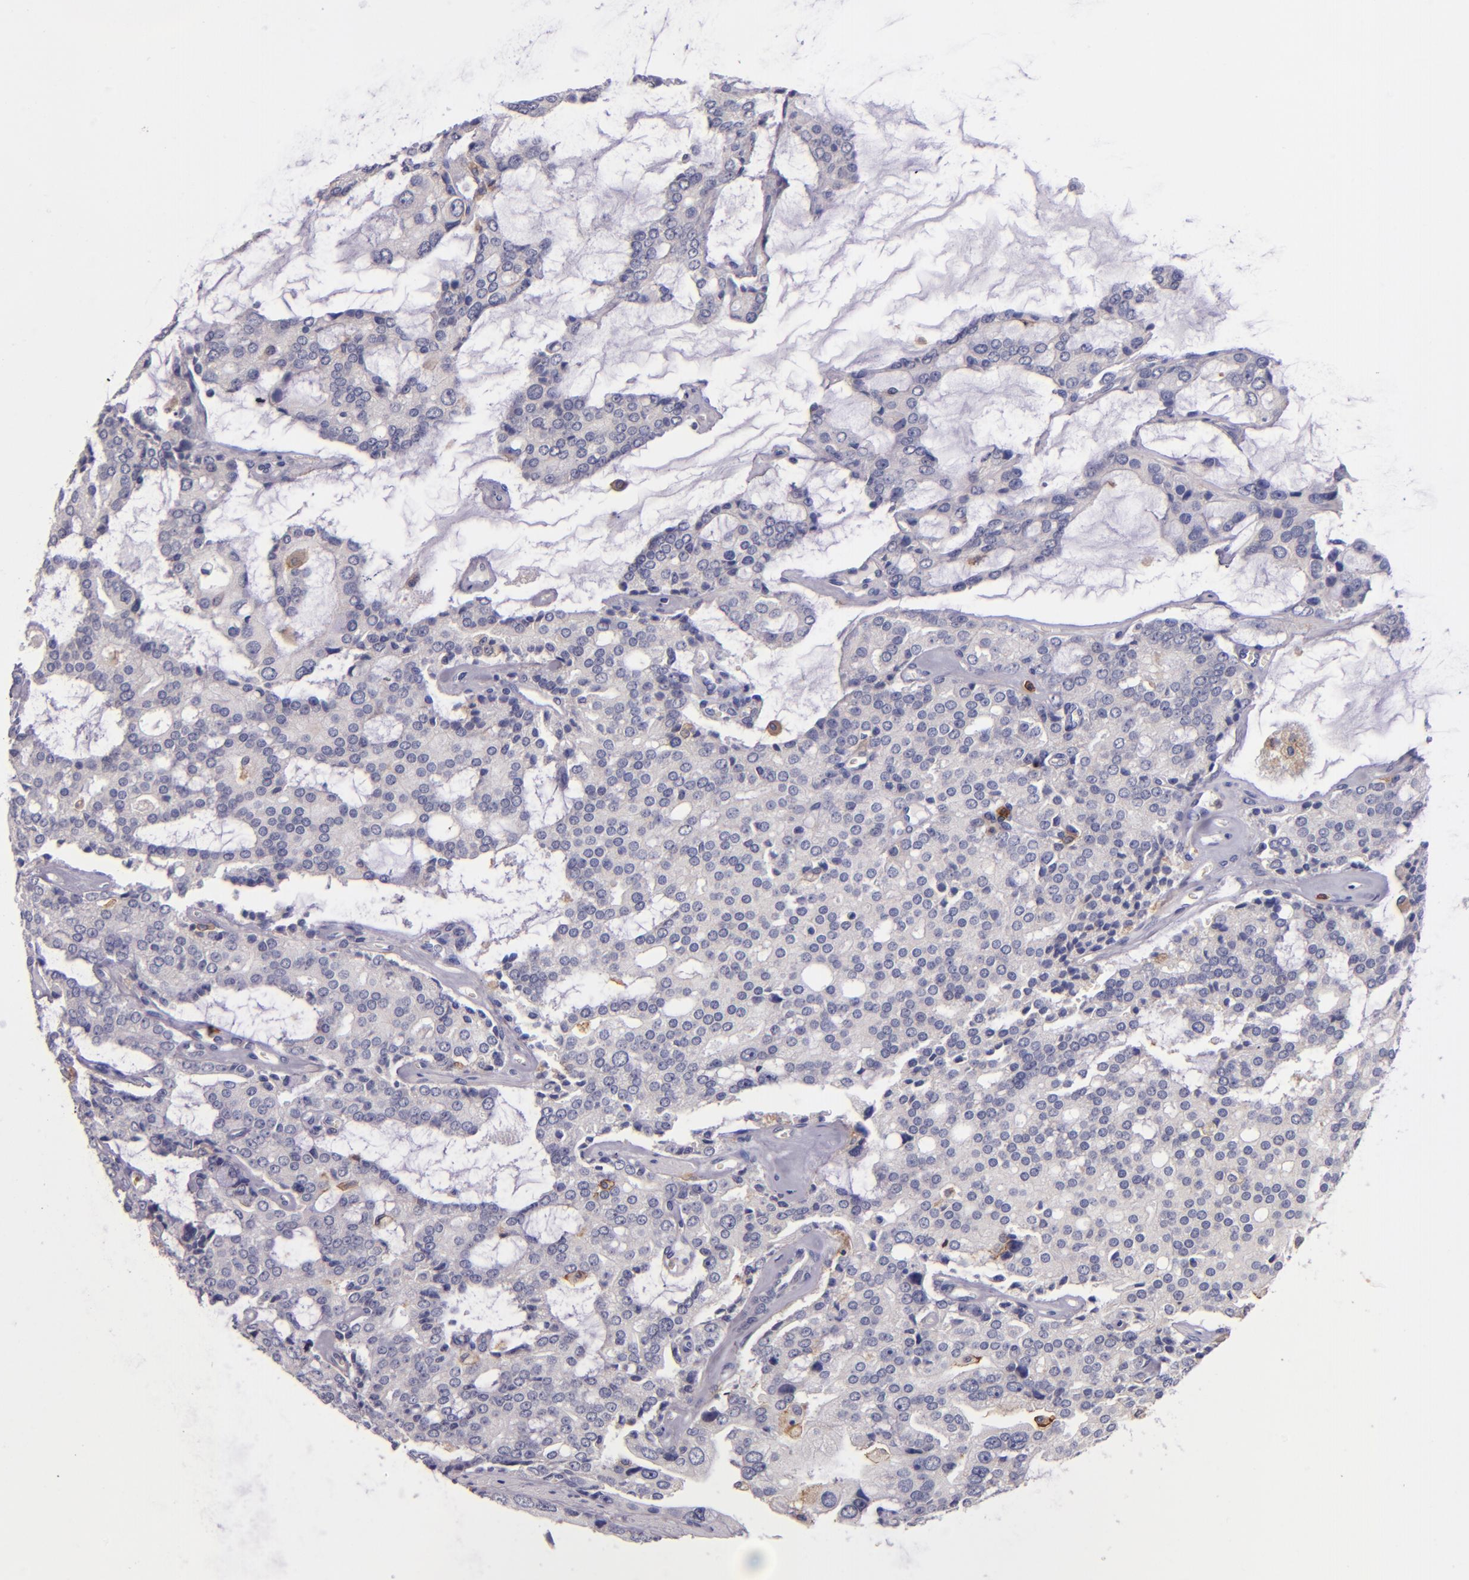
{"staining": {"intensity": "negative", "quantity": "none", "location": "none"}, "tissue": "prostate cancer", "cell_type": "Tumor cells", "image_type": "cancer", "snomed": [{"axis": "morphology", "description": "Adenocarcinoma, High grade"}, {"axis": "topography", "description": "Prostate"}], "caption": "Photomicrograph shows no protein staining in tumor cells of high-grade adenocarcinoma (prostate) tissue. Brightfield microscopy of immunohistochemistry (IHC) stained with DAB (brown) and hematoxylin (blue), captured at high magnification.", "gene": "C5AR1", "patient": {"sex": "male", "age": 67}}